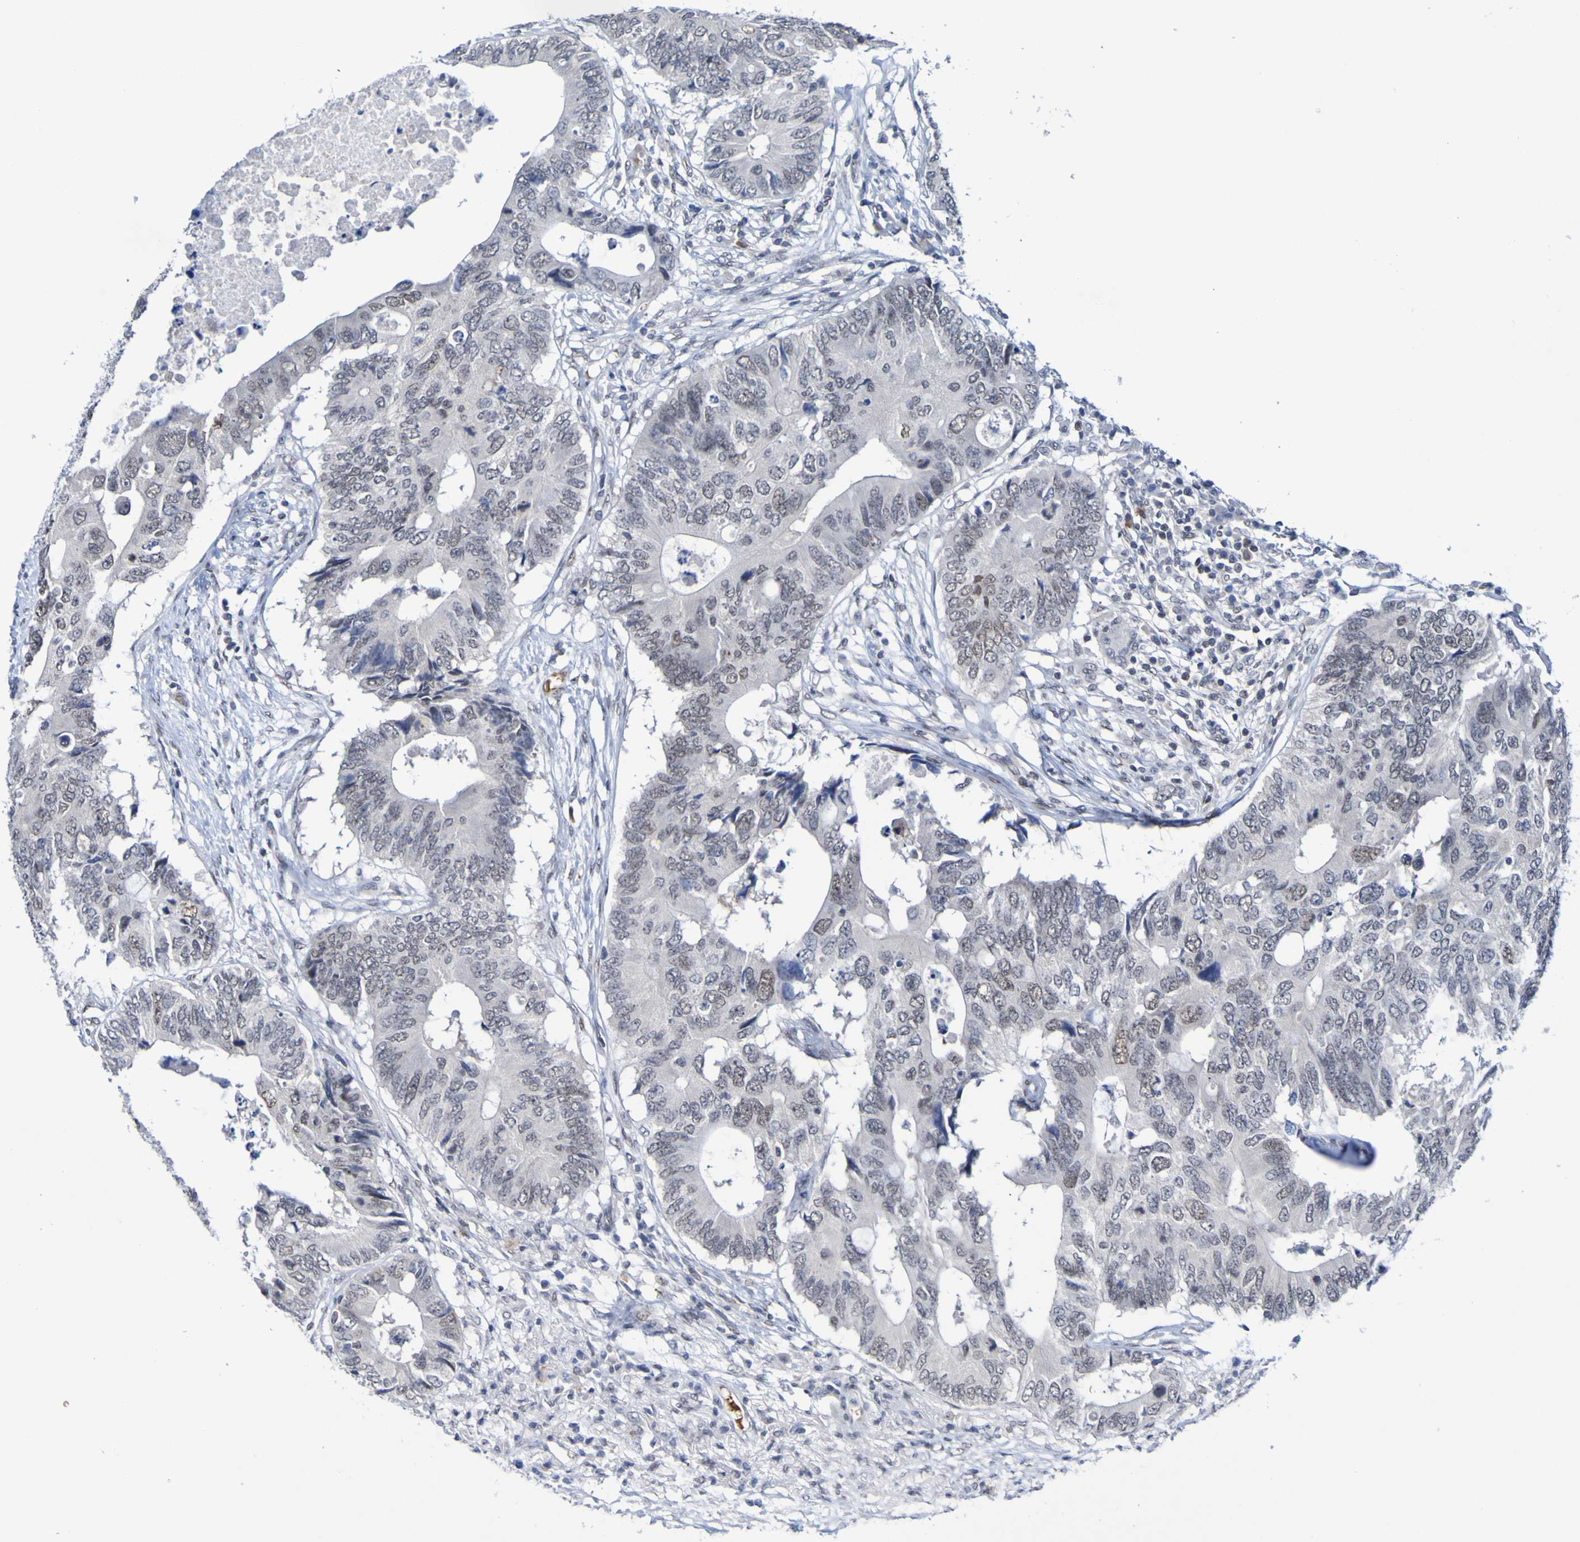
{"staining": {"intensity": "weak", "quantity": "25%-75%", "location": "nuclear"}, "tissue": "colorectal cancer", "cell_type": "Tumor cells", "image_type": "cancer", "snomed": [{"axis": "morphology", "description": "Adenocarcinoma, NOS"}, {"axis": "topography", "description": "Colon"}], "caption": "Protein expression analysis of colorectal adenocarcinoma demonstrates weak nuclear expression in about 25%-75% of tumor cells.", "gene": "PCGF1", "patient": {"sex": "male", "age": 71}}